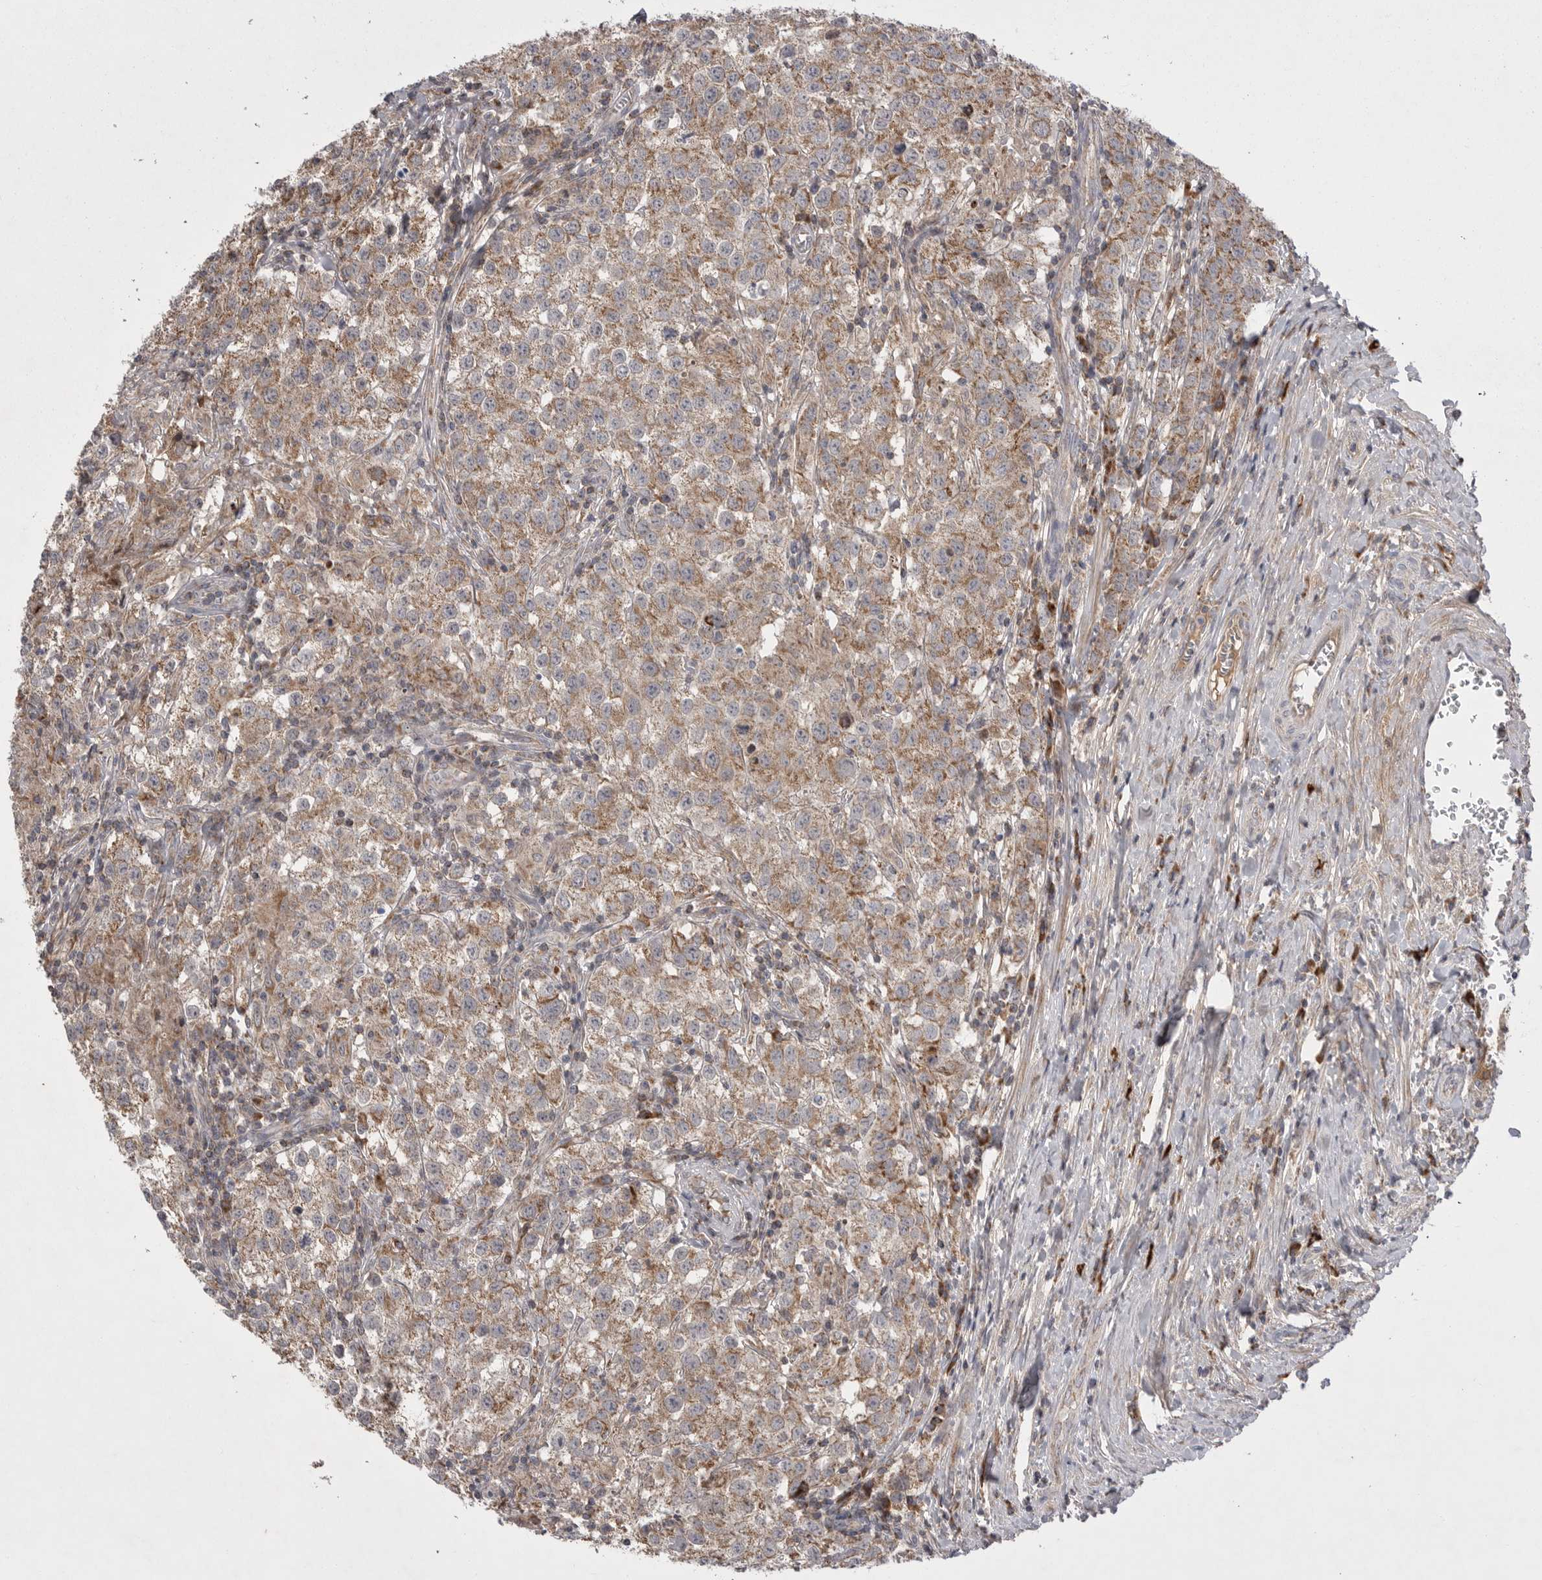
{"staining": {"intensity": "moderate", "quantity": ">75%", "location": "cytoplasmic/membranous"}, "tissue": "testis cancer", "cell_type": "Tumor cells", "image_type": "cancer", "snomed": [{"axis": "morphology", "description": "Seminoma, NOS"}, {"axis": "morphology", "description": "Carcinoma, Embryonal, NOS"}, {"axis": "topography", "description": "Testis"}], "caption": "The immunohistochemical stain shows moderate cytoplasmic/membranous positivity in tumor cells of testis seminoma tissue.", "gene": "KYAT3", "patient": {"sex": "male", "age": 43}}